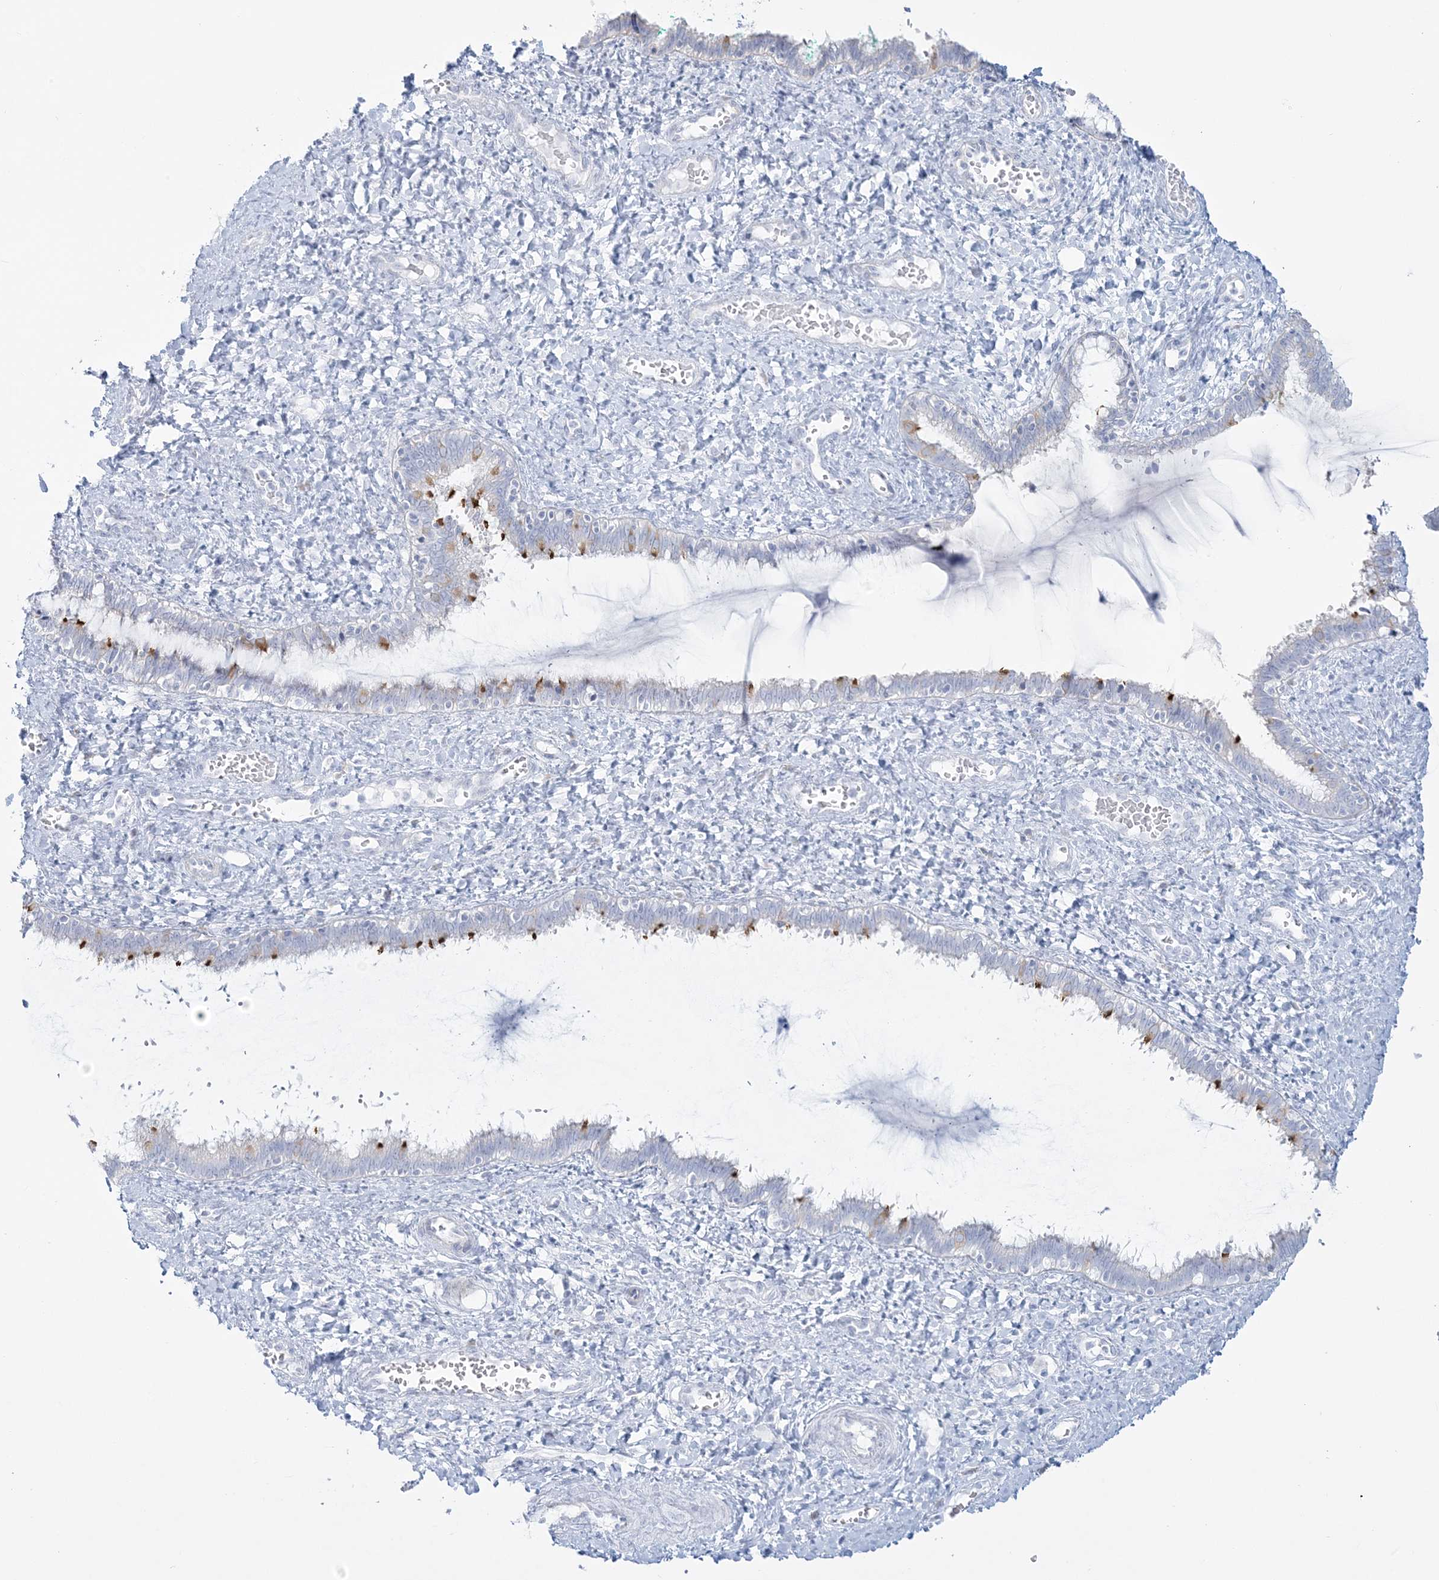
{"staining": {"intensity": "strong", "quantity": "<25%", "location": "cytoplasmic/membranous"}, "tissue": "cervix", "cell_type": "Glandular cells", "image_type": "normal", "snomed": [{"axis": "morphology", "description": "Normal tissue, NOS"}, {"axis": "morphology", "description": "Adenocarcinoma, NOS"}, {"axis": "topography", "description": "Cervix"}], "caption": "An immunohistochemistry (IHC) image of unremarkable tissue is shown. Protein staining in brown labels strong cytoplasmic/membranous positivity in cervix within glandular cells. (DAB (3,3'-diaminobenzidine) IHC with brightfield microscopy, high magnification).", "gene": "ADGB", "patient": {"sex": "female", "age": 29}}